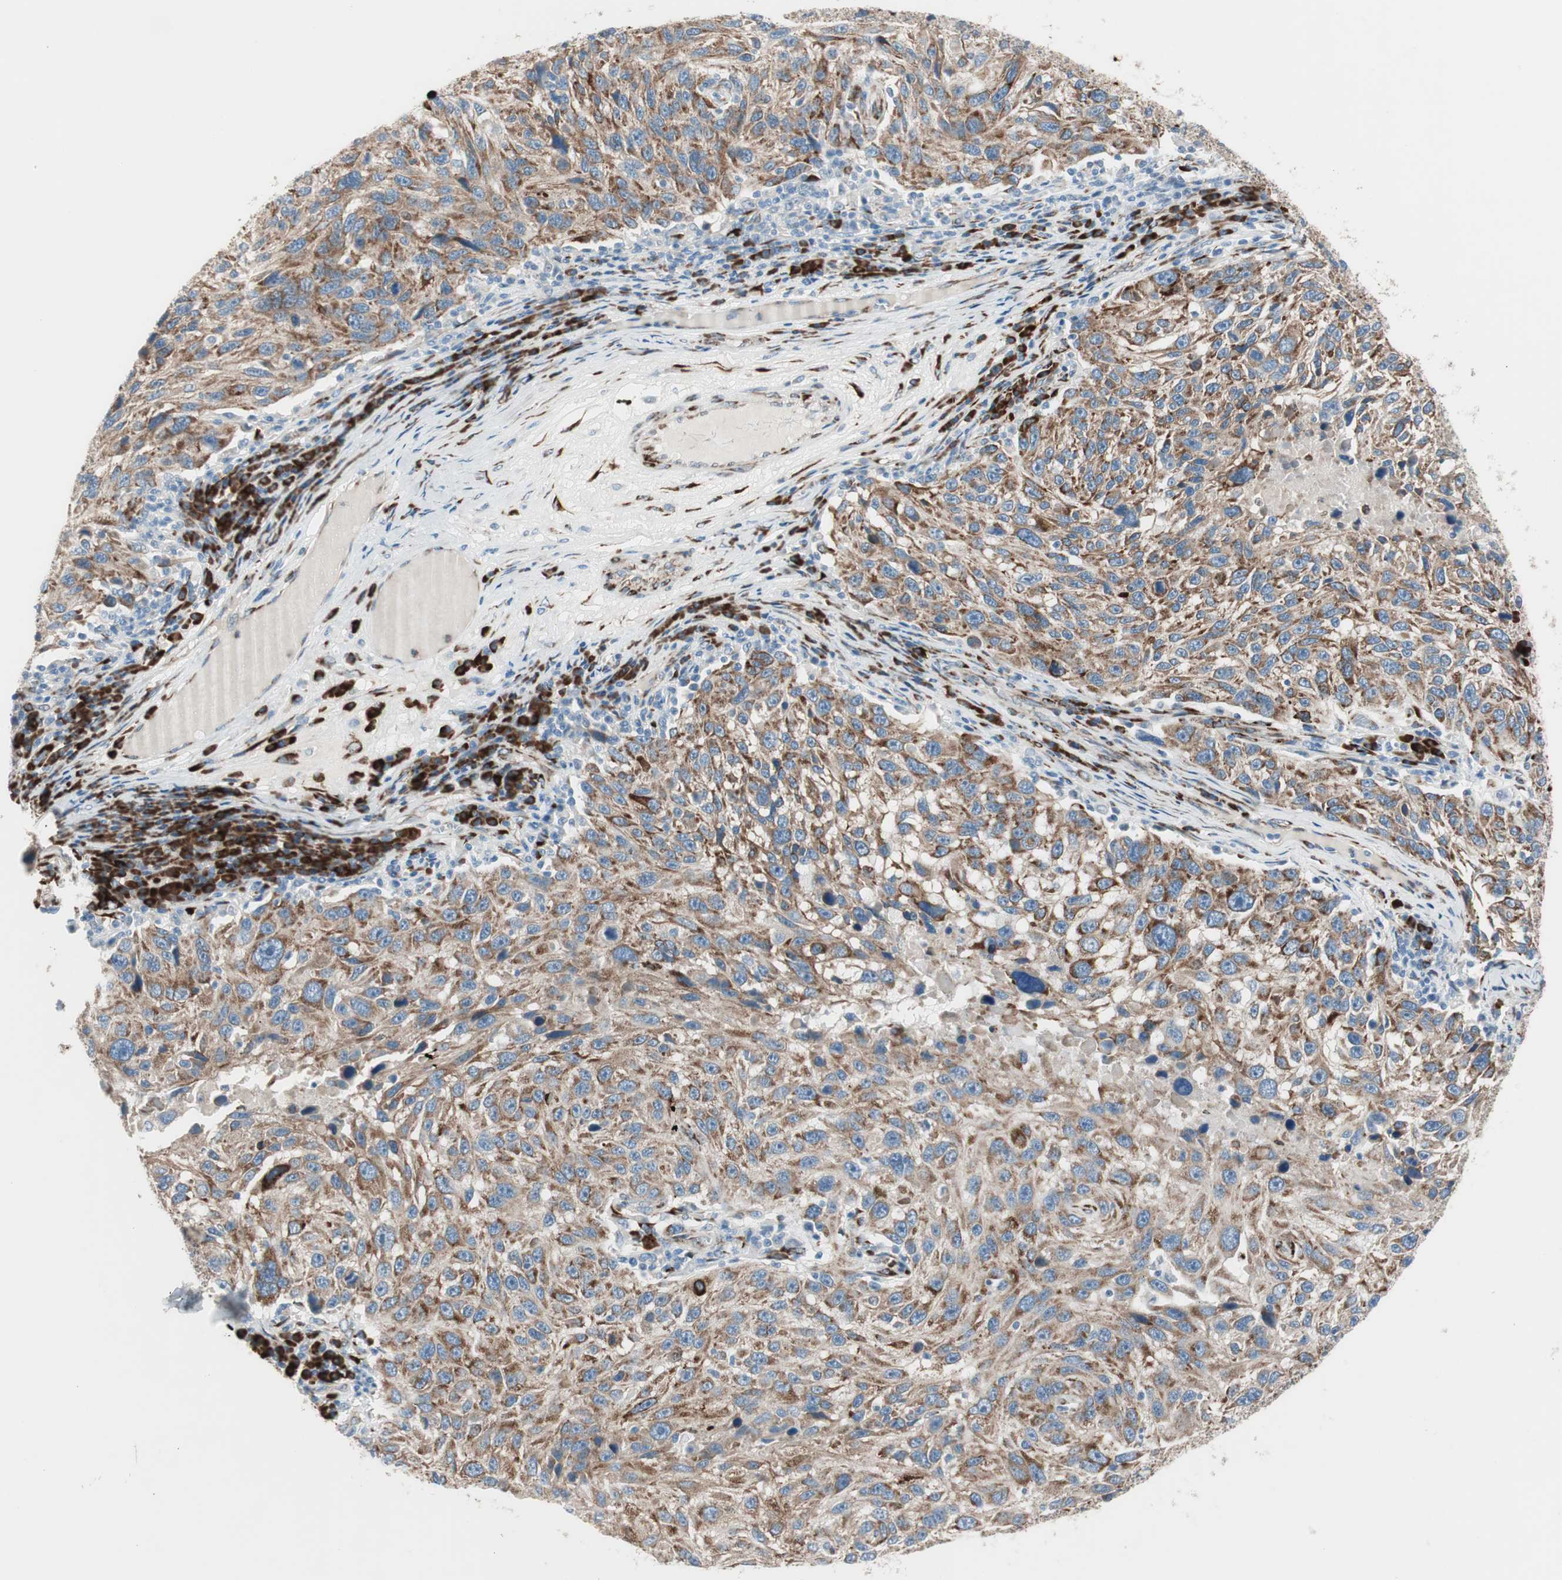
{"staining": {"intensity": "moderate", "quantity": ">75%", "location": "cytoplasmic/membranous"}, "tissue": "melanoma", "cell_type": "Tumor cells", "image_type": "cancer", "snomed": [{"axis": "morphology", "description": "Malignant melanoma, NOS"}, {"axis": "topography", "description": "Skin"}], "caption": "Malignant melanoma tissue reveals moderate cytoplasmic/membranous expression in approximately >75% of tumor cells", "gene": "P4HTM", "patient": {"sex": "male", "age": 53}}